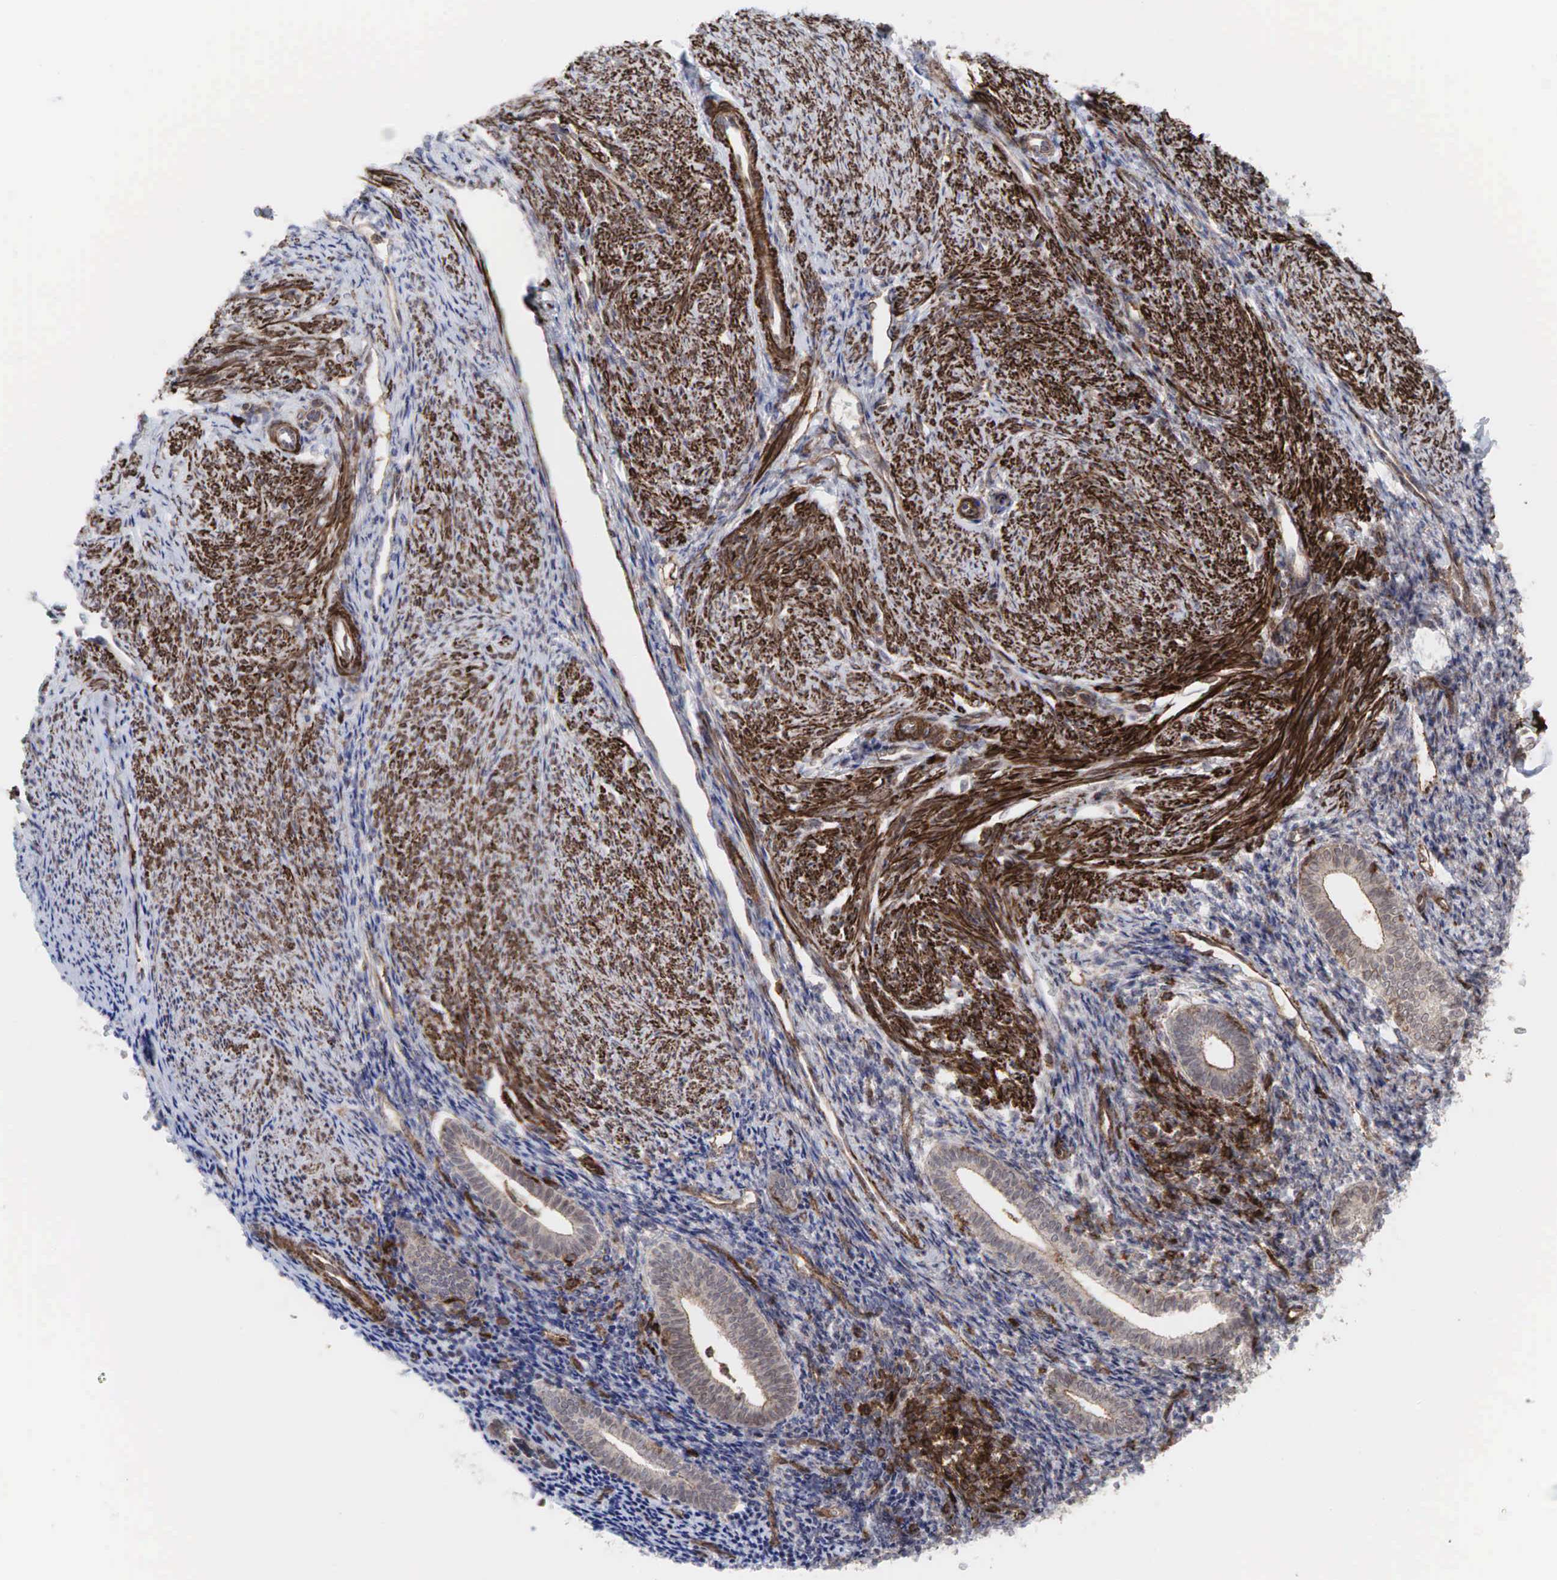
{"staining": {"intensity": "weak", "quantity": "<25%", "location": "cytoplasmic/membranous"}, "tissue": "endometrium", "cell_type": "Cells in endometrial stroma", "image_type": "normal", "snomed": [{"axis": "morphology", "description": "Normal tissue, NOS"}, {"axis": "topography", "description": "Endometrium"}], "caption": "Immunohistochemistry (IHC) of benign endometrium shows no expression in cells in endometrial stroma.", "gene": "GPRASP1", "patient": {"sex": "female", "age": 52}}